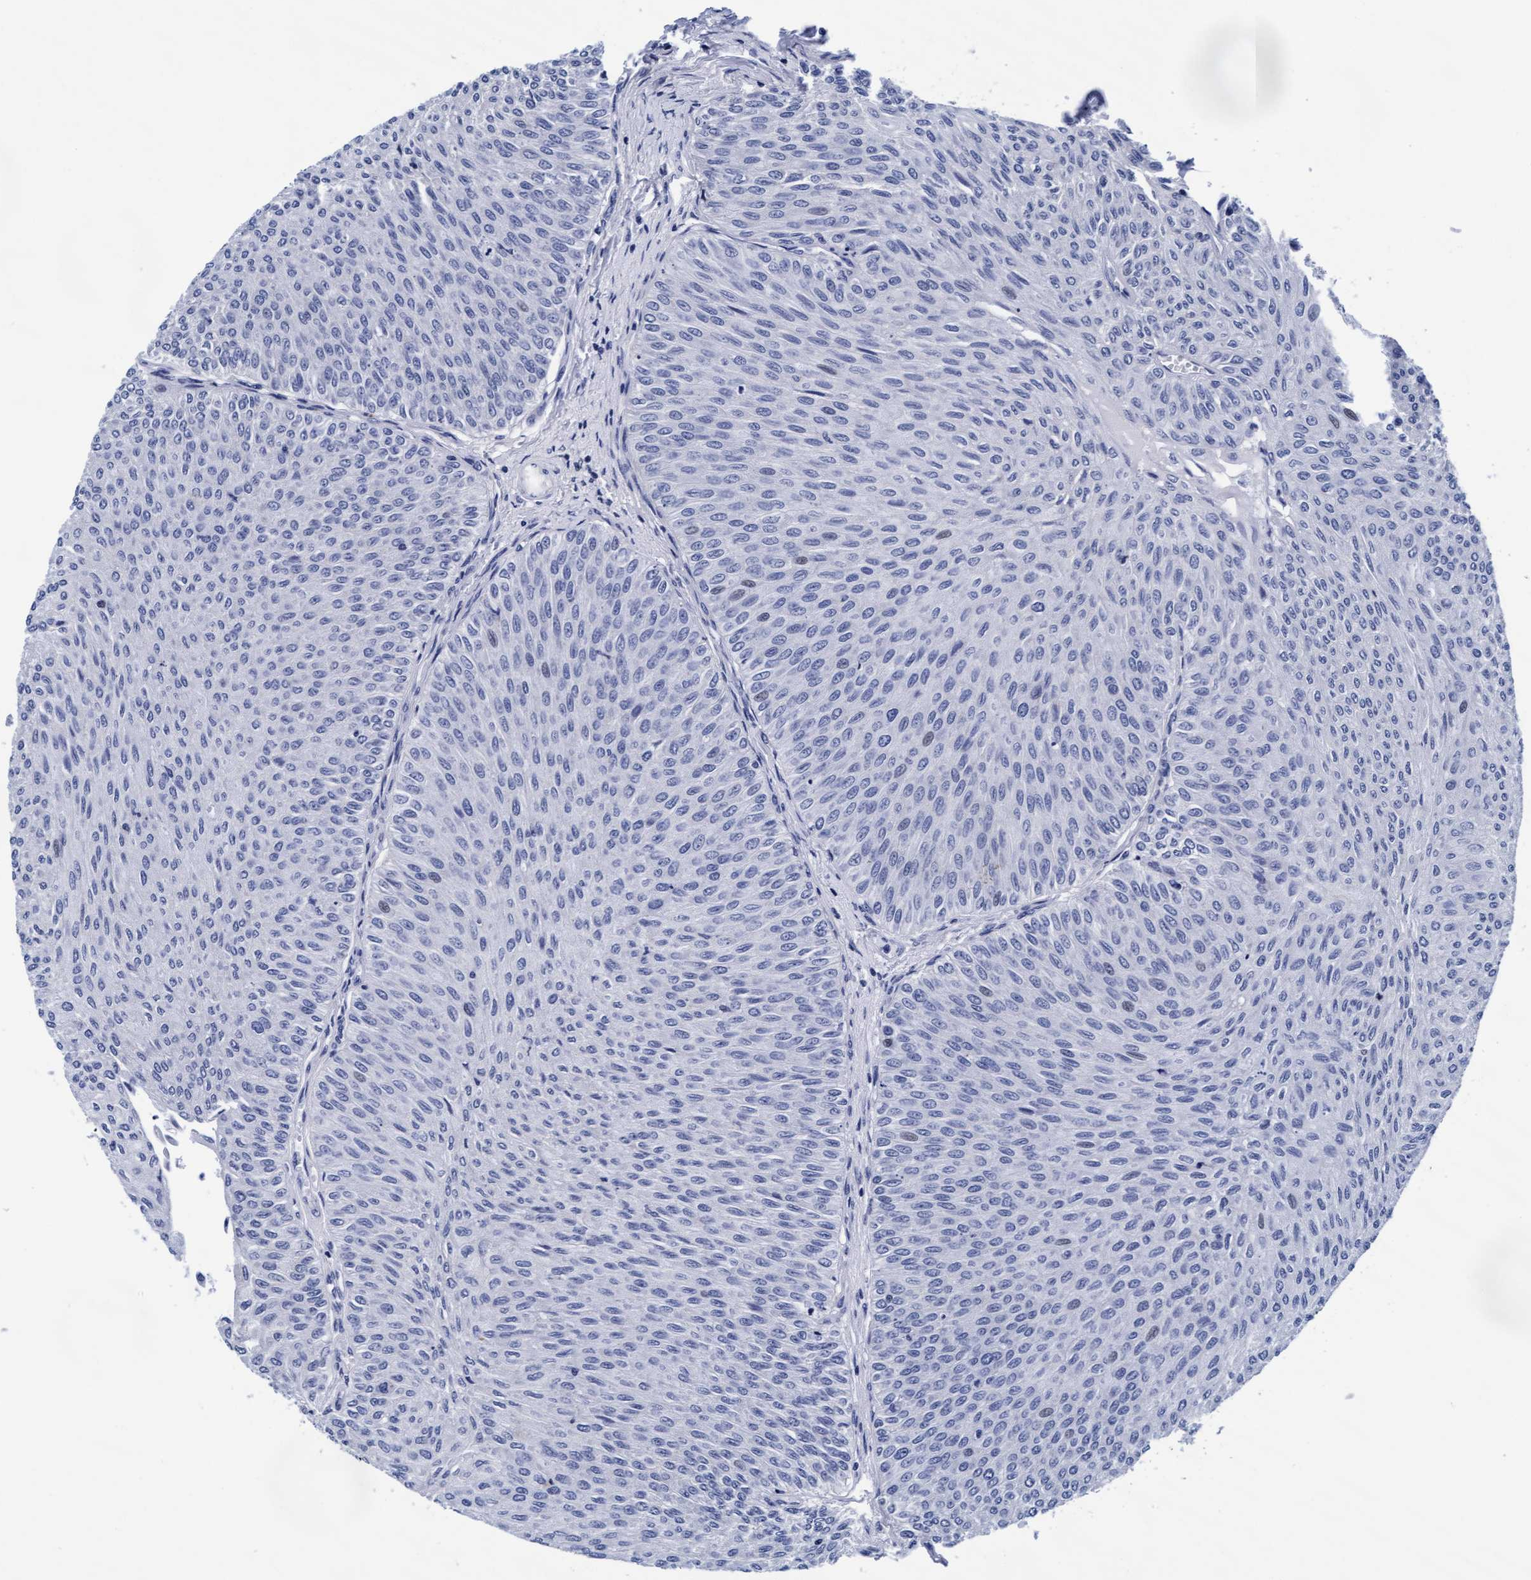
{"staining": {"intensity": "negative", "quantity": "none", "location": "none"}, "tissue": "urothelial cancer", "cell_type": "Tumor cells", "image_type": "cancer", "snomed": [{"axis": "morphology", "description": "Urothelial carcinoma, Low grade"}, {"axis": "topography", "description": "Urinary bladder"}], "caption": "DAB (3,3'-diaminobenzidine) immunohistochemical staining of low-grade urothelial carcinoma shows no significant positivity in tumor cells. The staining was performed using DAB (3,3'-diaminobenzidine) to visualize the protein expression in brown, while the nuclei were stained in blue with hematoxylin (Magnification: 20x).", "gene": "ARSG", "patient": {"sex": "male", "age": 78}}